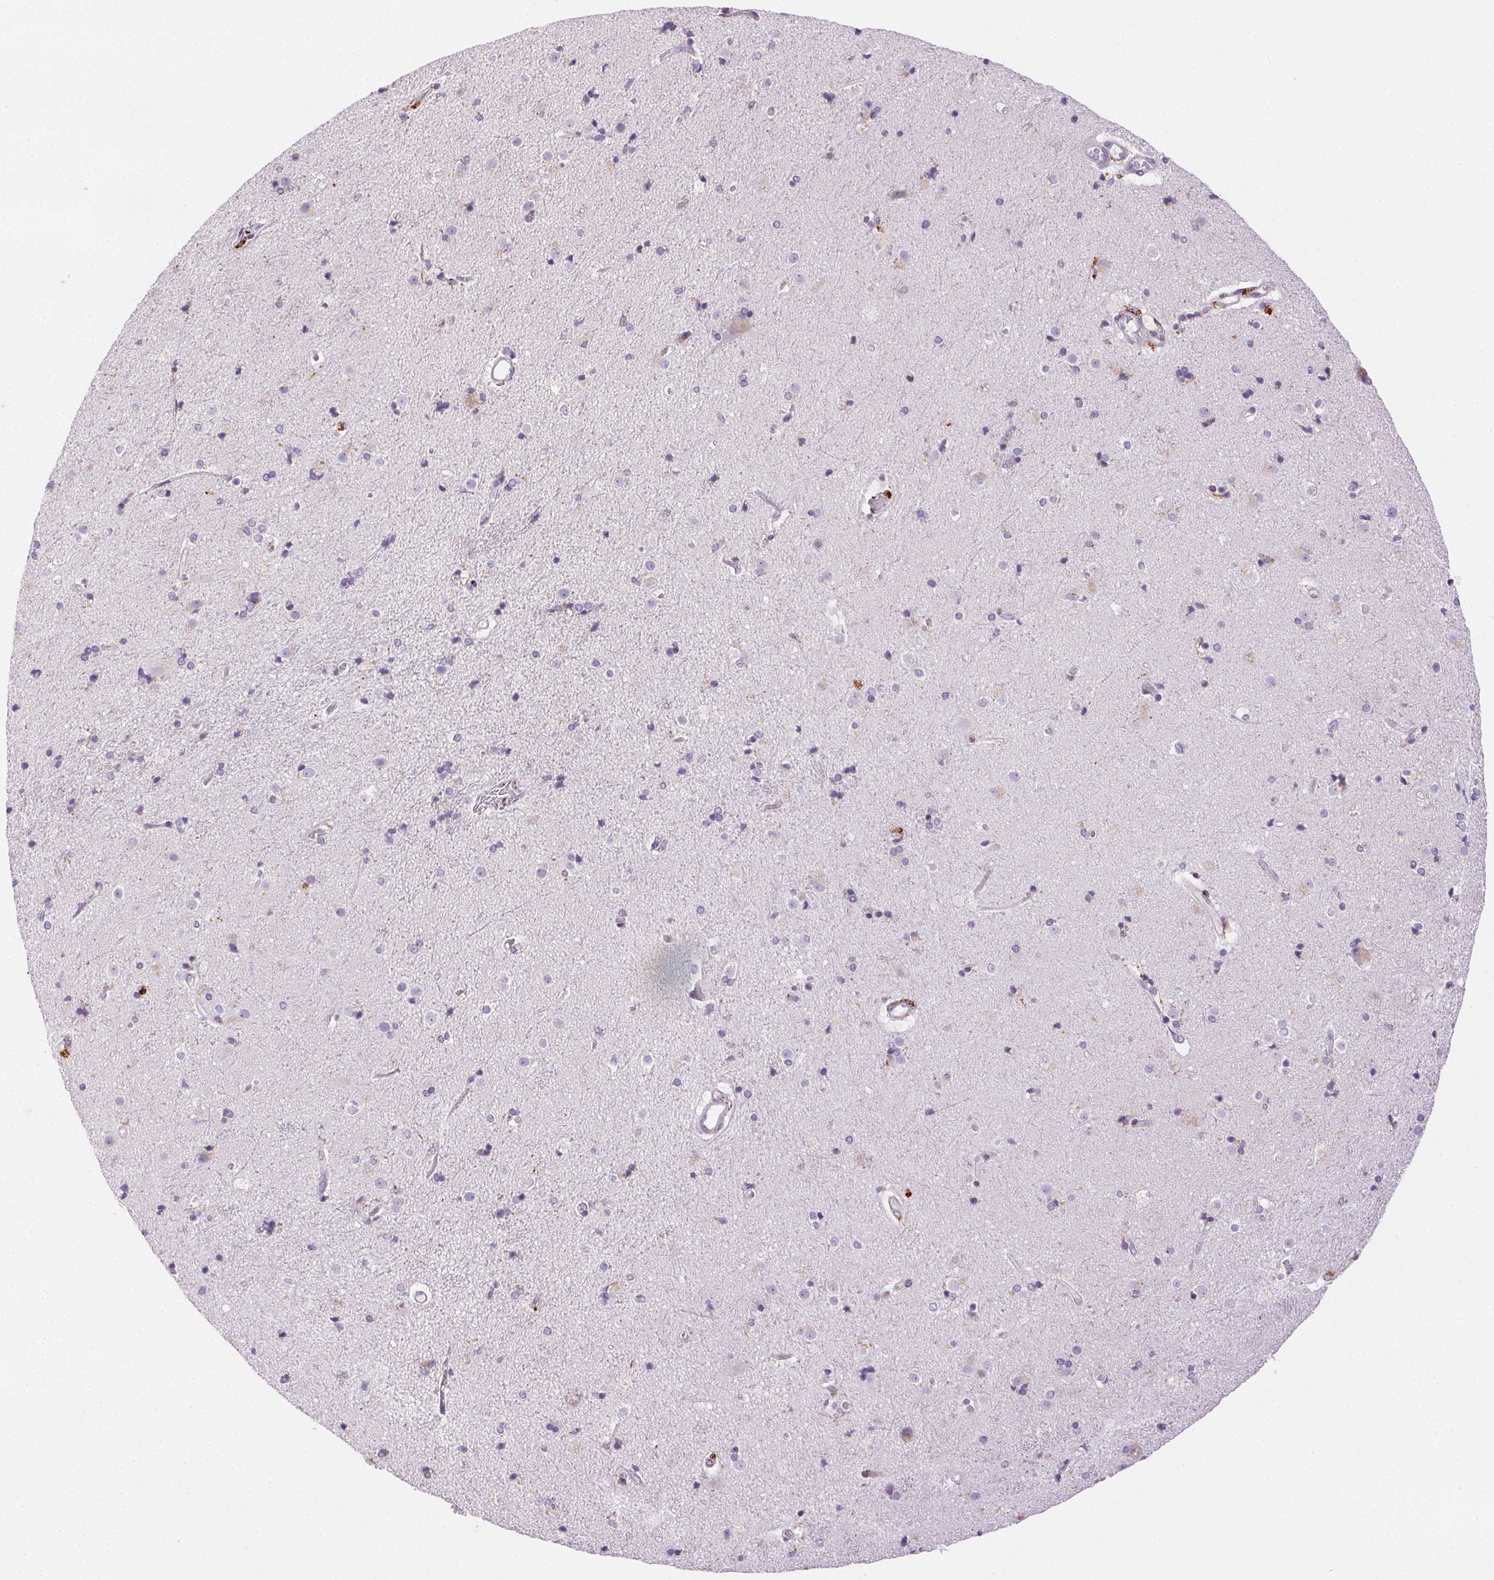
{"staining": {"intensity": "negative", "quantity": "none", "location": "none"}, "tissue": "caudate", "cell_type": "Glial cells", "image_type": "normal", "snomed": [{"axis": "morphology", "description": "Normal tissue, NOS"}, {"axis": "topography", "description": "Lateral ventricle wall"}], "caption": "Glial cells are negative for brown protein staining in unremarkable caudate. (Stains: DAB immunohistochemistry (IHC) with hematoxylin counter stain, Microscopy: brightfield microscopy at high magnification).", "gene": "SCPEP1", "patient": {"sex": "female", "age": 71}}